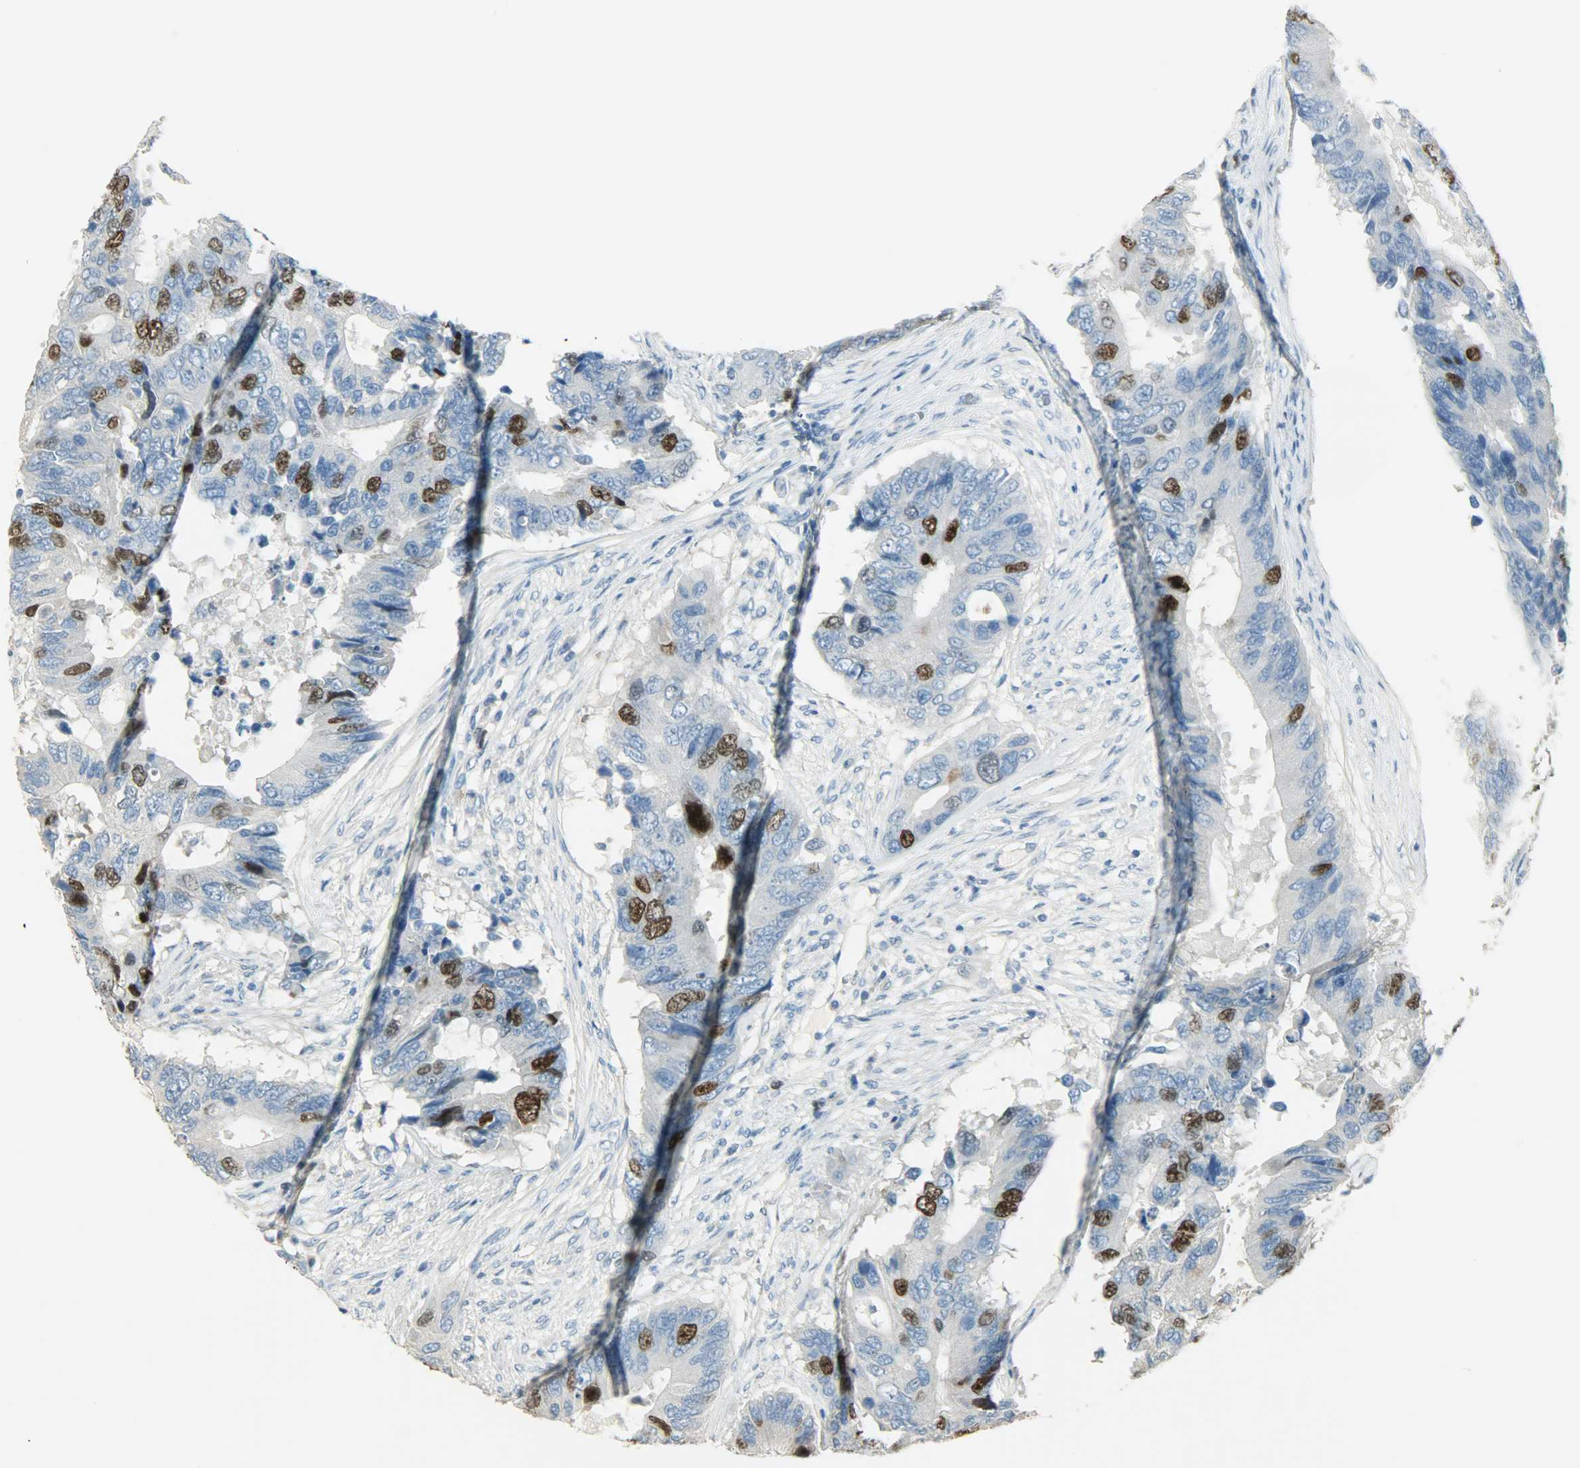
{"staining": {"intensity": "strong", "quantity": "25%-75%", "location": "nuclear"}, "tissue": "colorectal cancer", "cell_type": "Tumor cells", "image_type": "cancer", "snomed": [{"axis": "morphology", "description": "Adenocarcinoma, NOS"}, {"axis": "topography", "description": "Colon"}], "caption": "Colorectal adenocarcinoma tissue exhibits strong nuclear expression in about 25%-75% of tumor cells, visualized by immunohistochemistry.", "gene": "TPX2", "patient": {"sex": "male", "age": 71}}